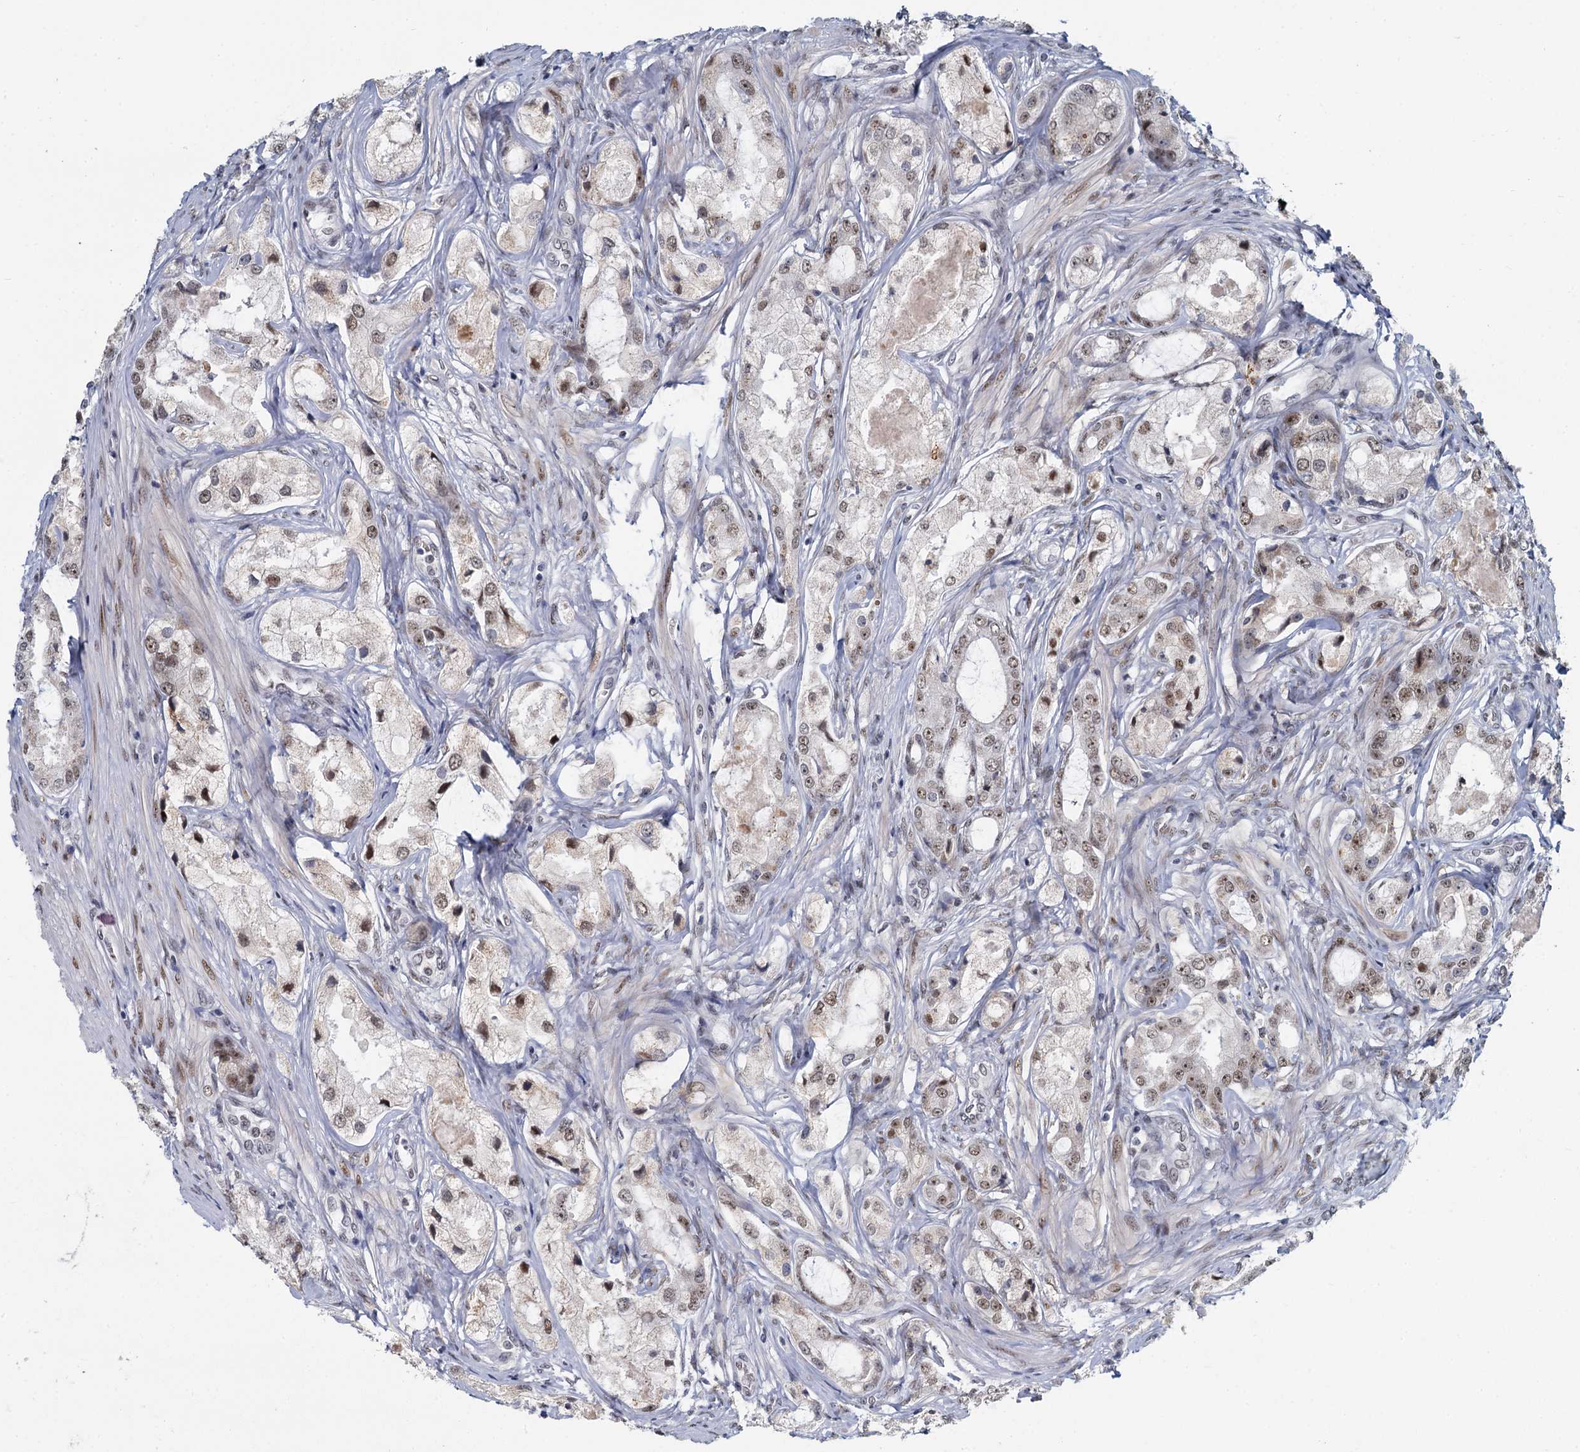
{"staining": {"intensity": "weak", "quantity": ">75%", "location": "nuclear"}, "tissue": "prostate cancer", "cell_type": "Tumor cells", "image_type": "cancer", "snomed": [{"axis": "morphology", "description": "Adenocarcinoma, Low grade"}, {"axis": "topography", "description": "Prostate"}], "caption": "A photomicrograph of prostate cancer (low-grade adenocarcinoma) stained for a protein reveals weak nuclear brown staining in tumor cells. (DAB (3,3'-diaminobenzidine) IHC, brown staining for protein, blue staining for nuclei).", "gene": "RPRD1A", "patient": {"sex": "male", "age": 68}}